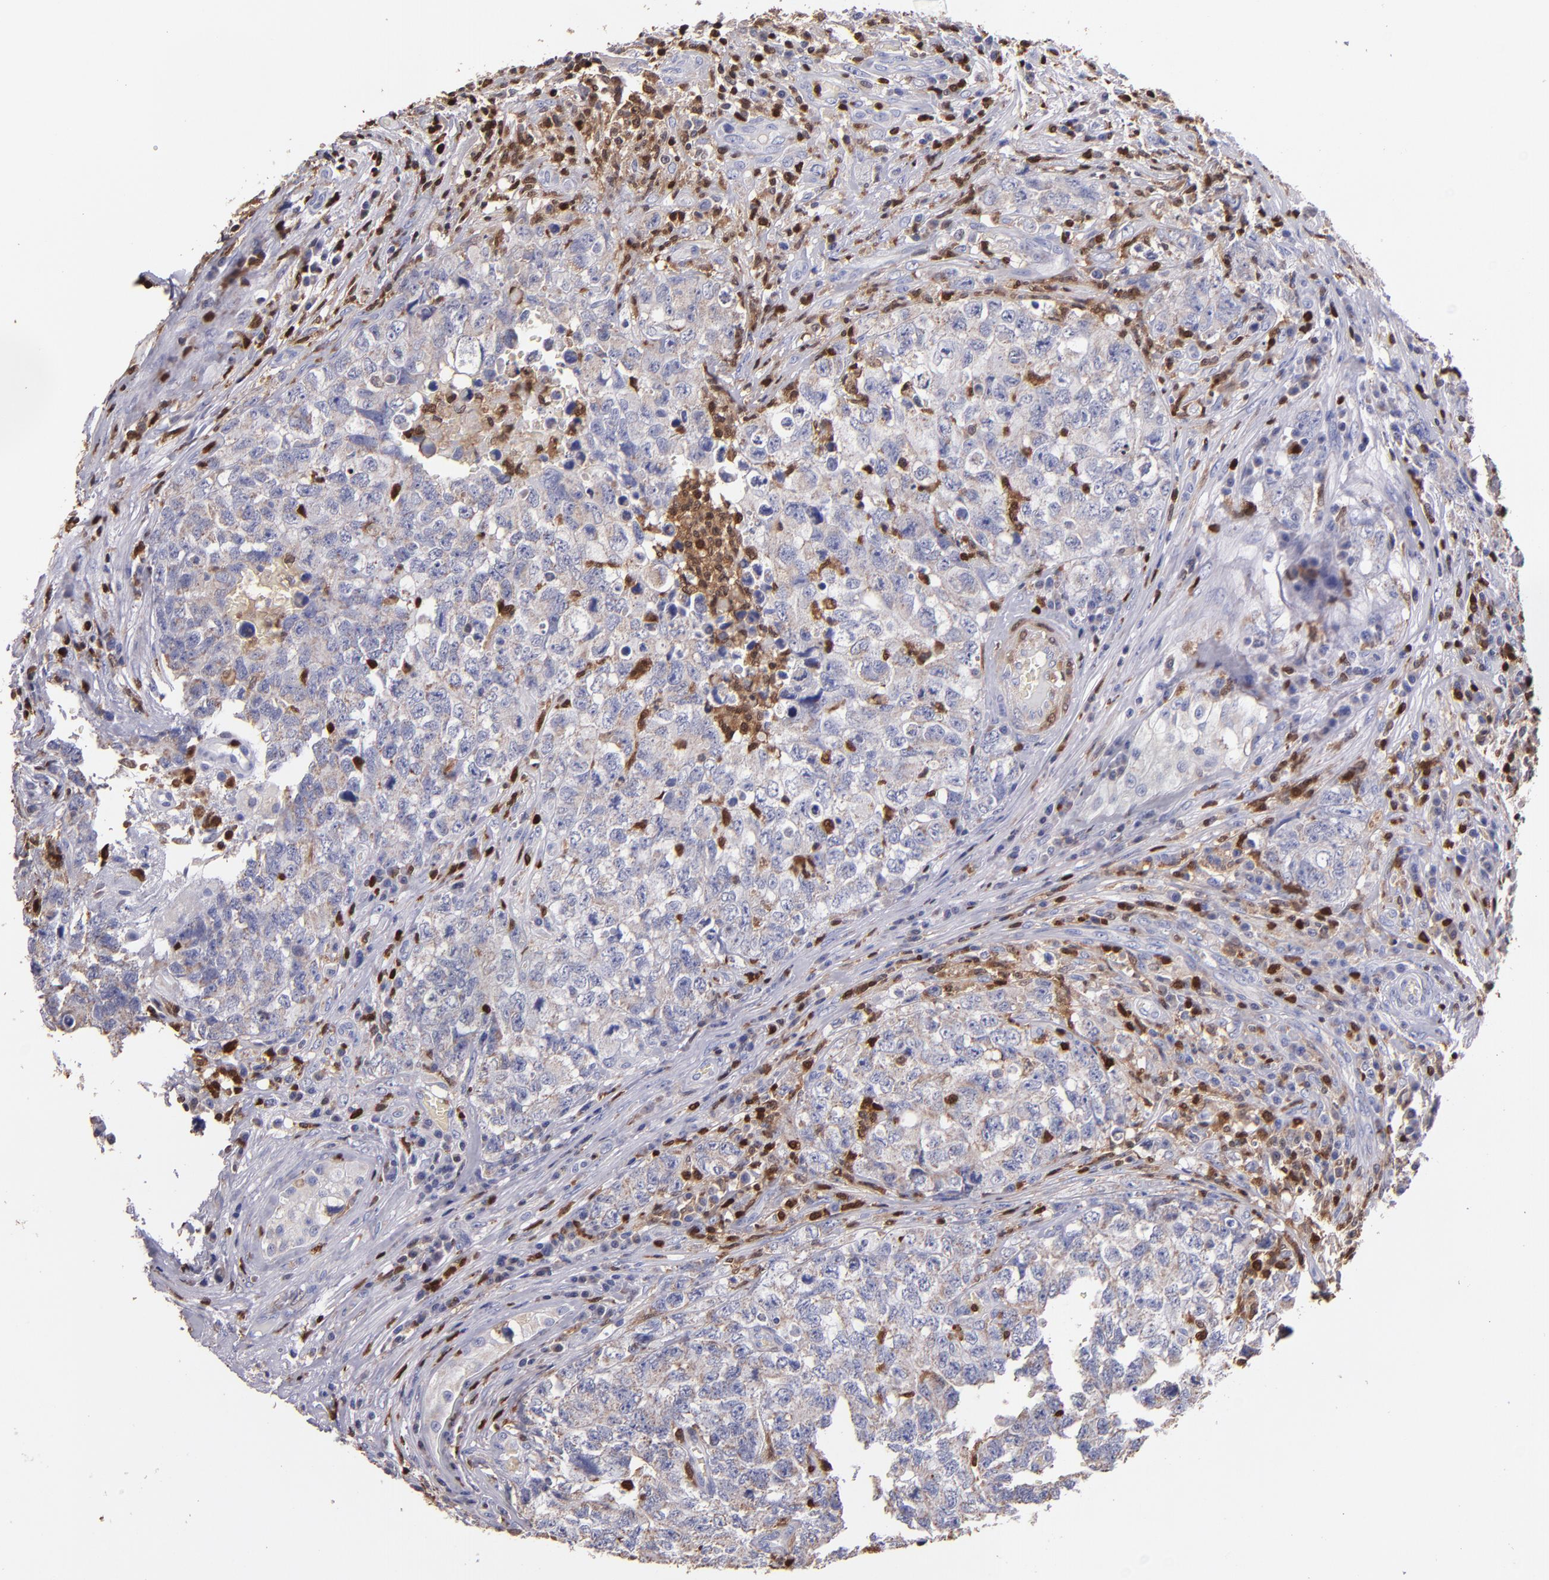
{"staining": {"intensity": "weak", "quantity": "<25%", "location": "cytoplasmic/membranous"}, "tissue": "testis cancer", "cell_type": "Tumor cells", "image_type": "cancer", "snomed": [{"axis": "morphology", "description": "Carcinoma, Embryonal, NOS"}, {"axis": "topography", "description": "Testis"}], "caption": "Immunohistochemistry image of neoplastic tissue: testis cancer (embryonal carcinoma) stained with DAB (3,3'-diaminobenzidine) reveals no significant protein positivity in tumor cells.", "gene": "S100A4", "patient": {"sex": "male", "age": 31}}